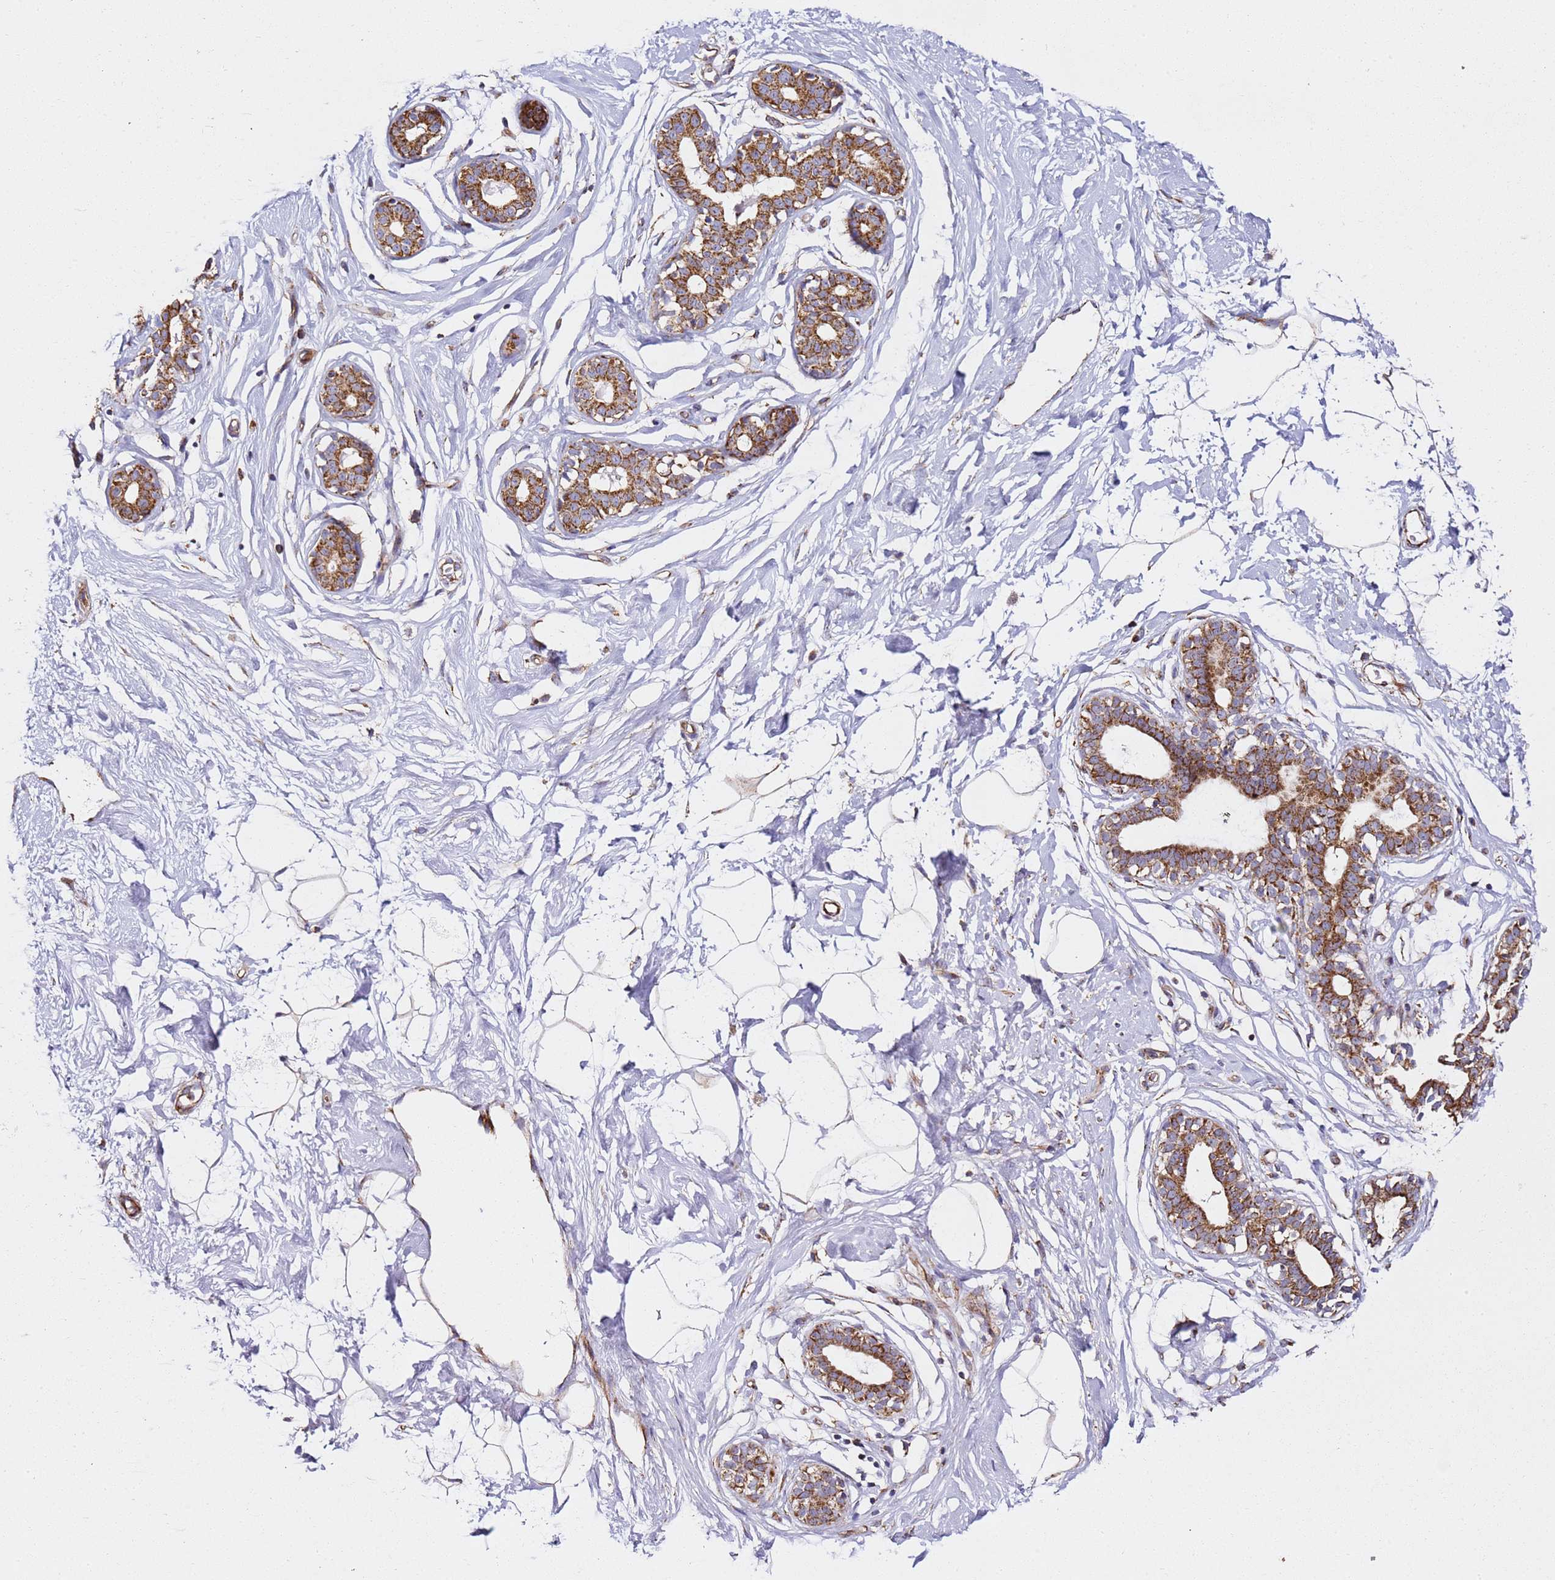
{"staining": {"intensity": "weak", "quantity": "25%-75%", "location": "cytoplasmic/membranous"}, "tissue": "breast", "cell_type": "Adipocytes", "image_type": "normal", "snomed": [{"axis": "morphology", "description": "Normal tissue, NOS"}, {"axis": "morphology", "description": "Adenoma, NOS"}, {"axis": "topography", "description": "Breast"}], "caption": "A high-resolution micrograph shows IHC staining of unremarkable breast, which demonstrates weak cytoplasmic/membranous staining in about 25%-75% of adipocytes.", "gene": "NDUFA3", "patient": {"sex": "female", "age": 23}}